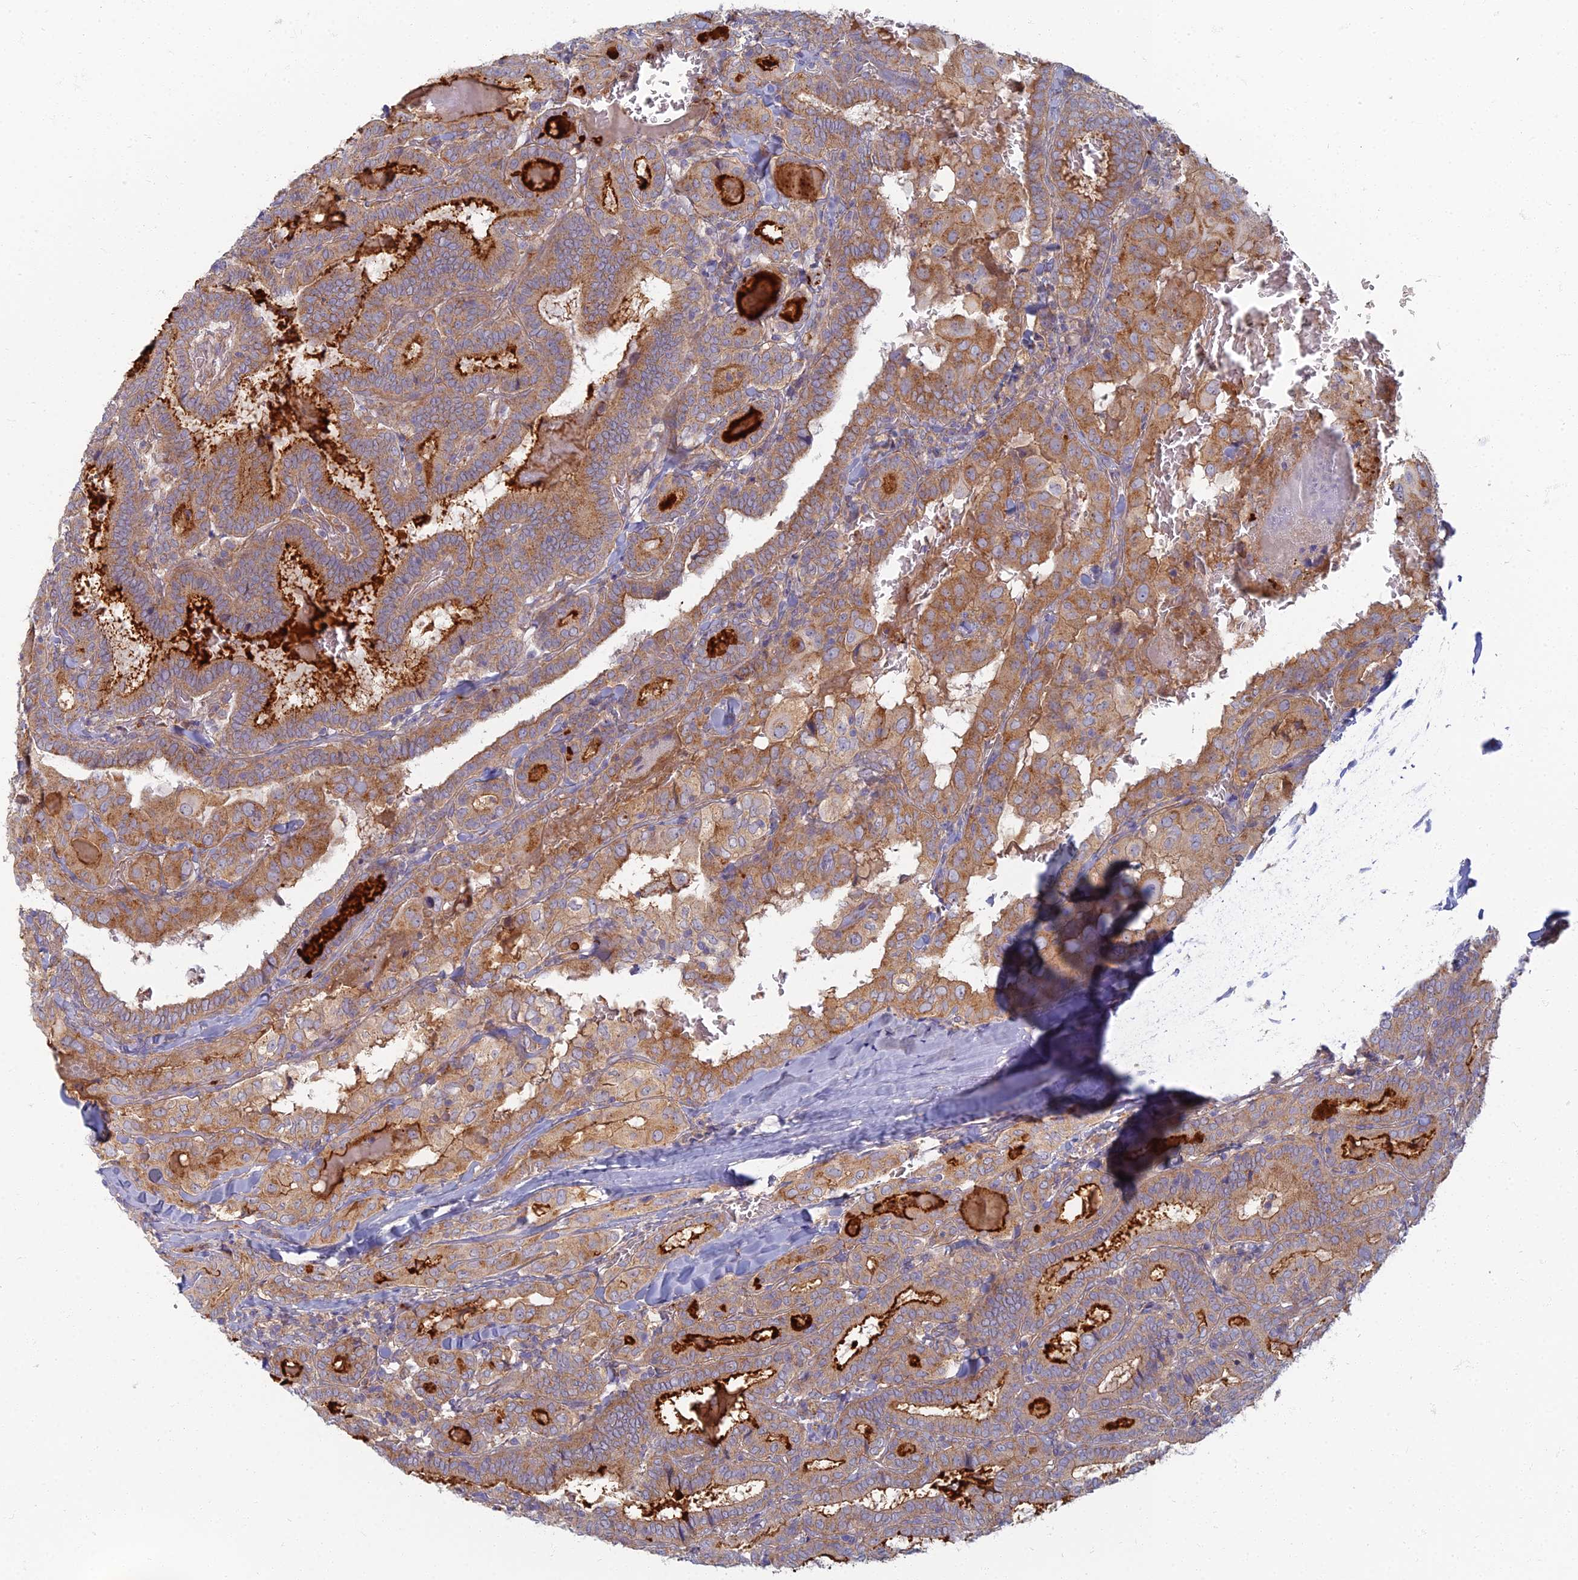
{"staining": {"intensity": "moderate", "quantity": ">75%", "location": "cytoplasmic/membranous"}, "tissue": "thyroid cancer", "cell_type": "Tumor cells", "image_type": "cancer", "snomed": [{"axis": "morphology", "description": "Papillary adenocarcinoma, NOS"}, {"axis": "topography", "description": "Thyroid gland"}], "caption": "Immunohistochemistry (IHC) of thyroid cancer (papillary adenocarcinoma) exhibits medium levels of moderate cytoplasmic/membranous positivity in about >75% of tumor cells. The staining is performed using DAB brown chromogen to label protein expression. The nuclei are counter-stained blue using hematoxylin.", "gene": "PROX2", "patient": {"sex": "female", "age": 72}}